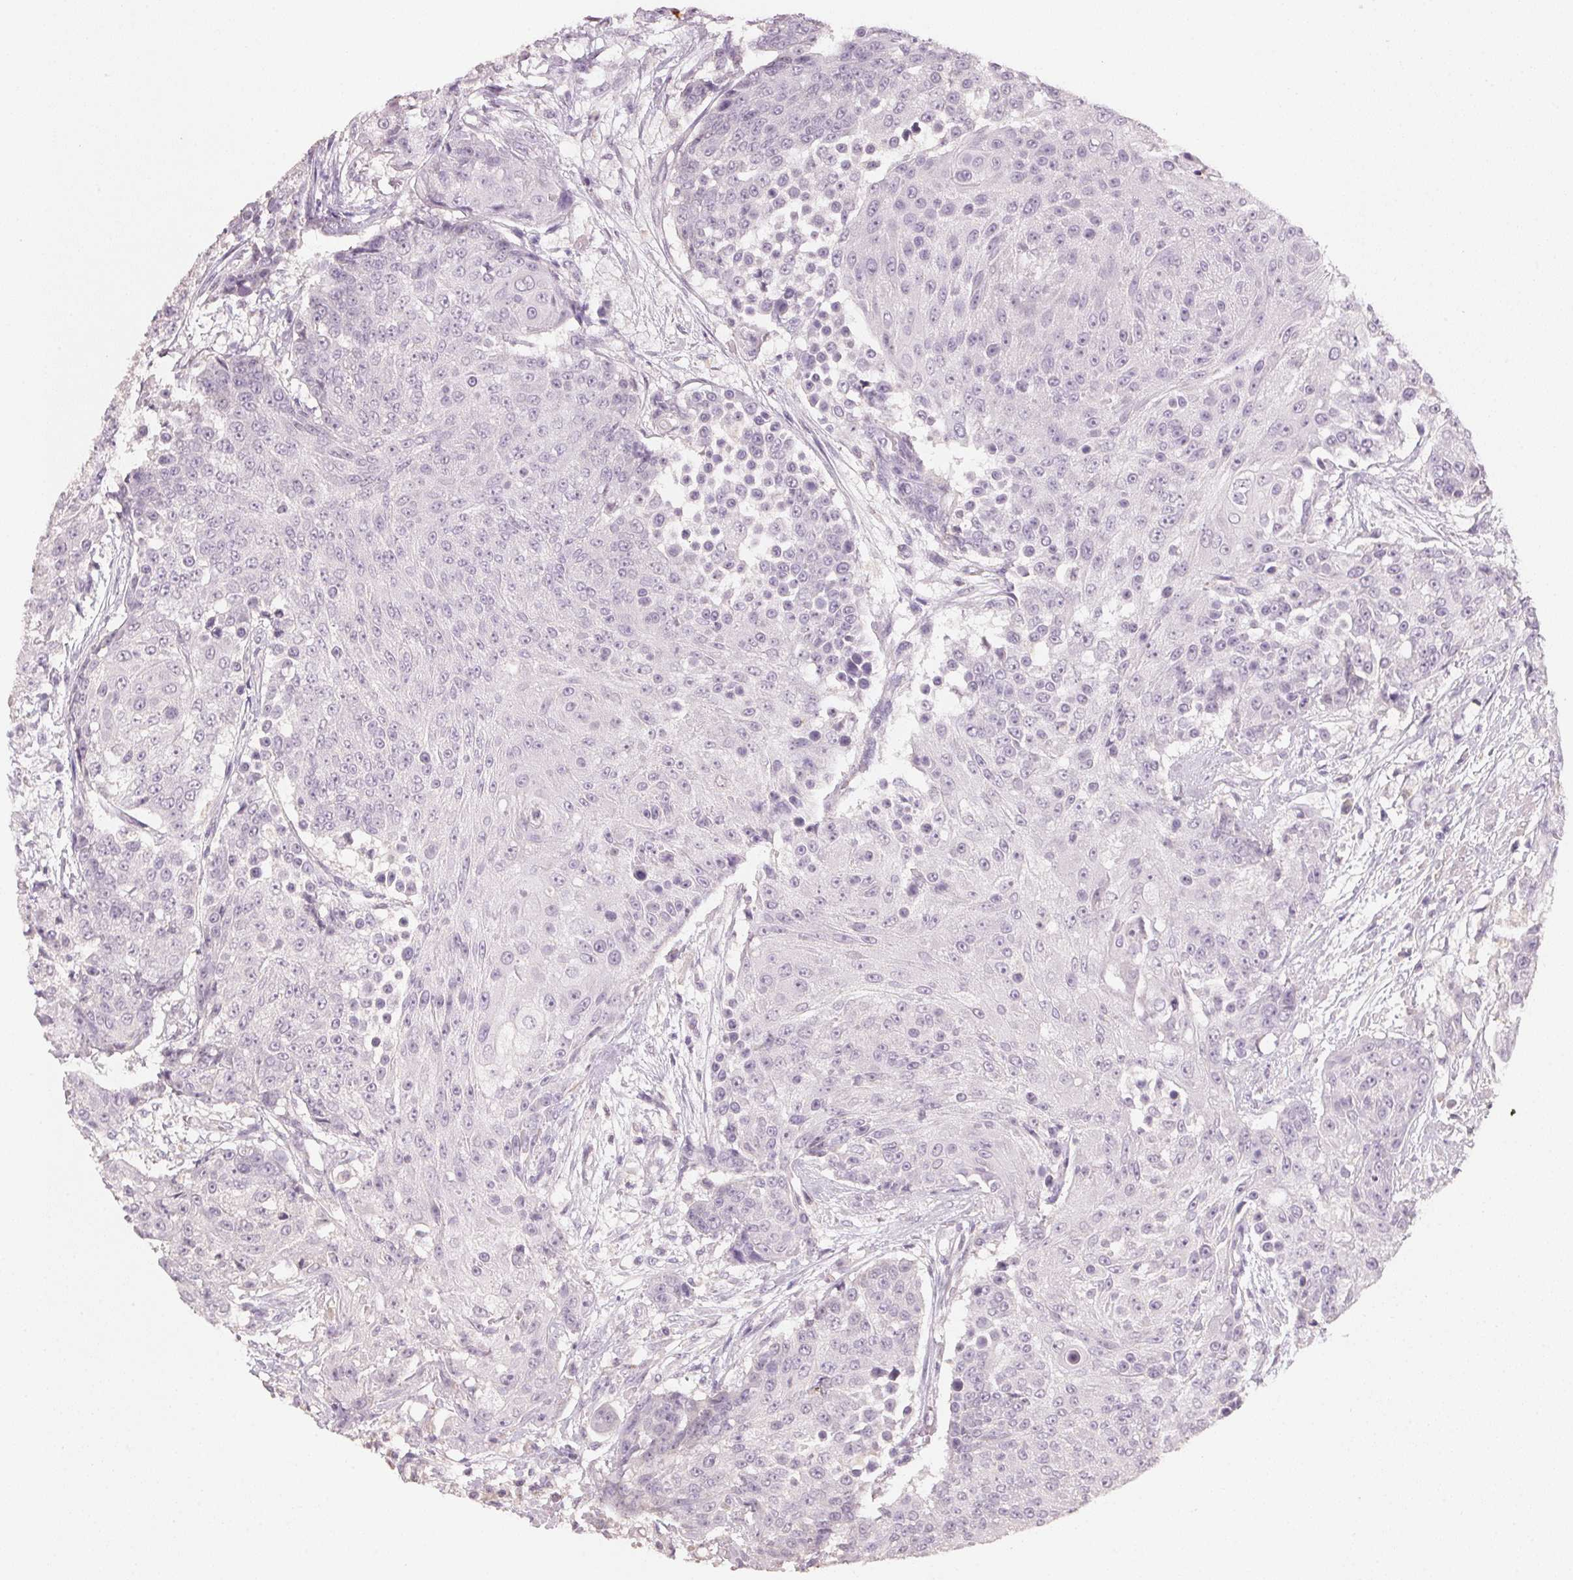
{"staining": {"intensity": "negative", "quantity": "none", "location": "none"}, "tissue": "urothelial cancer", "cell_type": "Tumor cells", "image_type": "cancer", "snomed": [{"axis": "morphology", "description": "Urothelial carcinoma, High grade"}, {"axis": "topography", "description": "Urinary bladder"}], "caption": "Immunohistochemistry of urothelial cancer reveals no expression in tumor cells.", "gene": "CXCL5", "patient": {"sex": "female", "age": 63}}